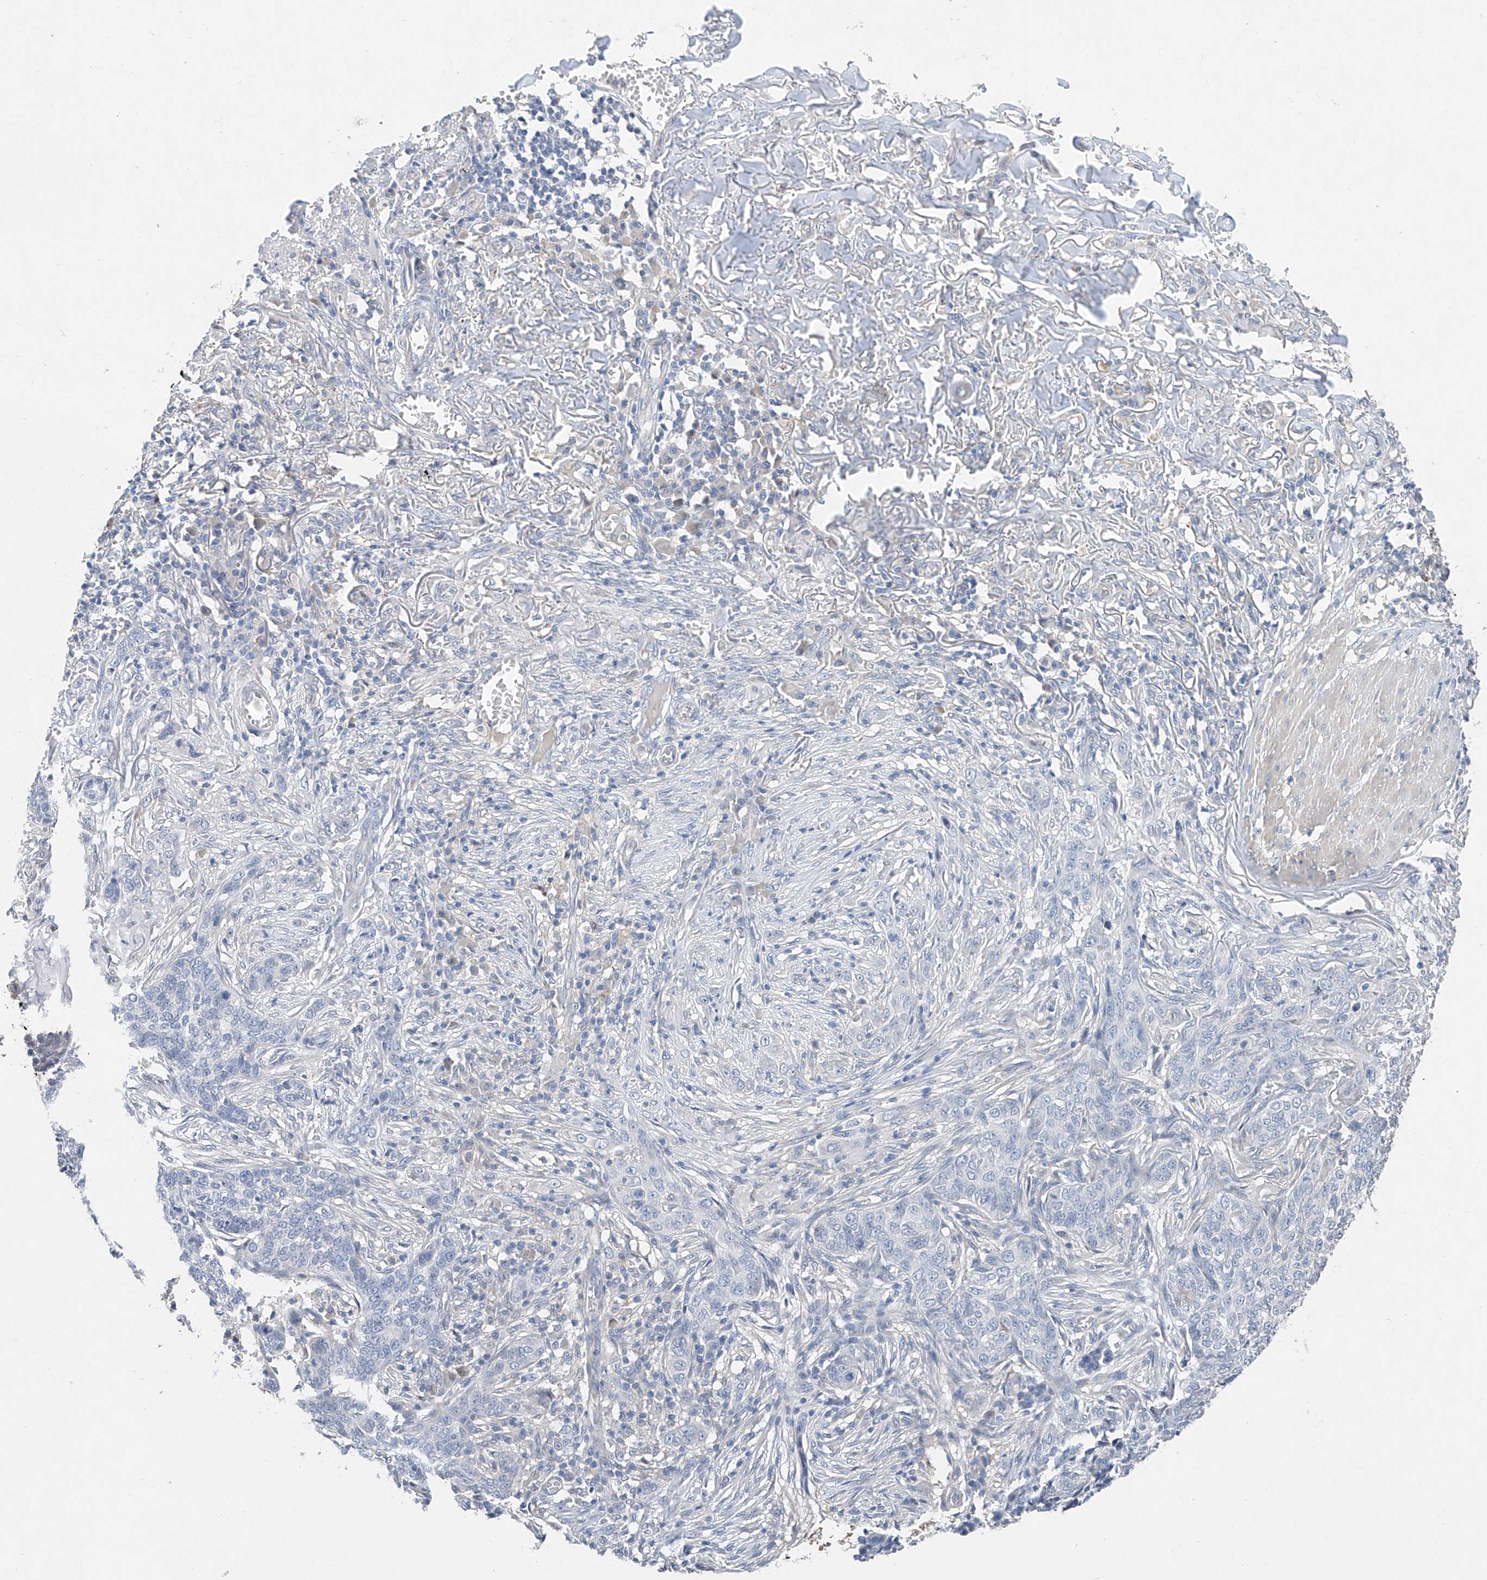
{"staining": {"intensity": "negative", "quantity": "none", "location": "none"}, "tissue": "skin cancer", "cell_type": "Tumor cells", "image_type": "cancer", "snomed": [{"axis": "morphology", "description": "Basal cell carcinoma"}, {"axis": "topography", "description": "Skin"}], "caption": "Skin basal cell carcinoma was stained to show a protein in brown. There is no significant staining in tumor cells.", "gene": "FUCA2", "patient": {"sex": "male", "age": 85}}